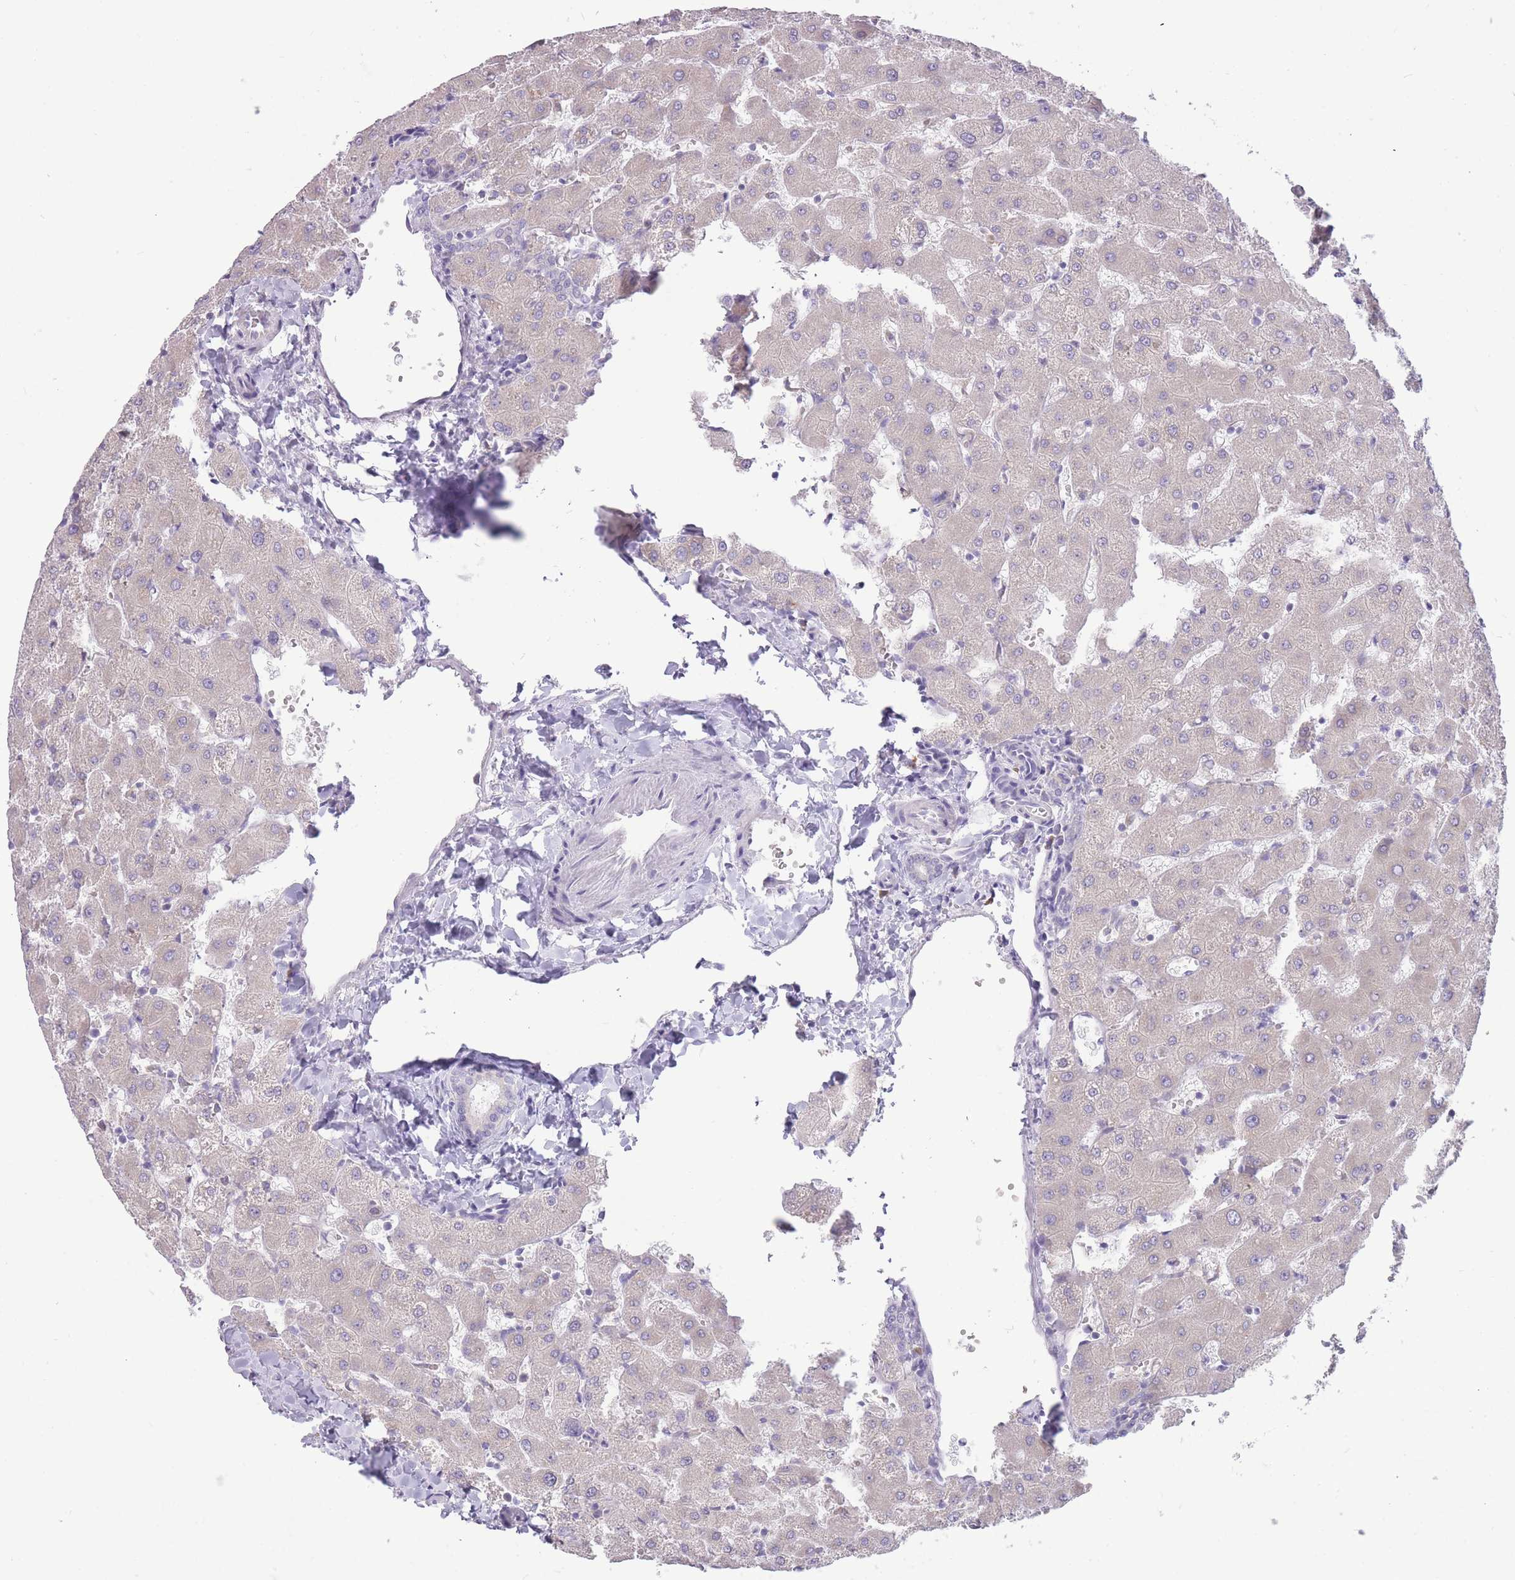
{"staining": {"intensity": "negative", "quantity": "none", "location": "none"}, "tissue": "liver", "cell_type": "Cholangiocytes", "image_type": "normal", "snomed": [{"axis": "morphology", "description": "Normal tissue, NOS"}, {"axis": "topography", "description": "Liver"}], "caption": "Liver stained for a protein using immunohistochemistry demonstrates no expression cholangiocytes.", "gene": "TRAPPC5", "patient": {"sex": "female", "age": 63}}